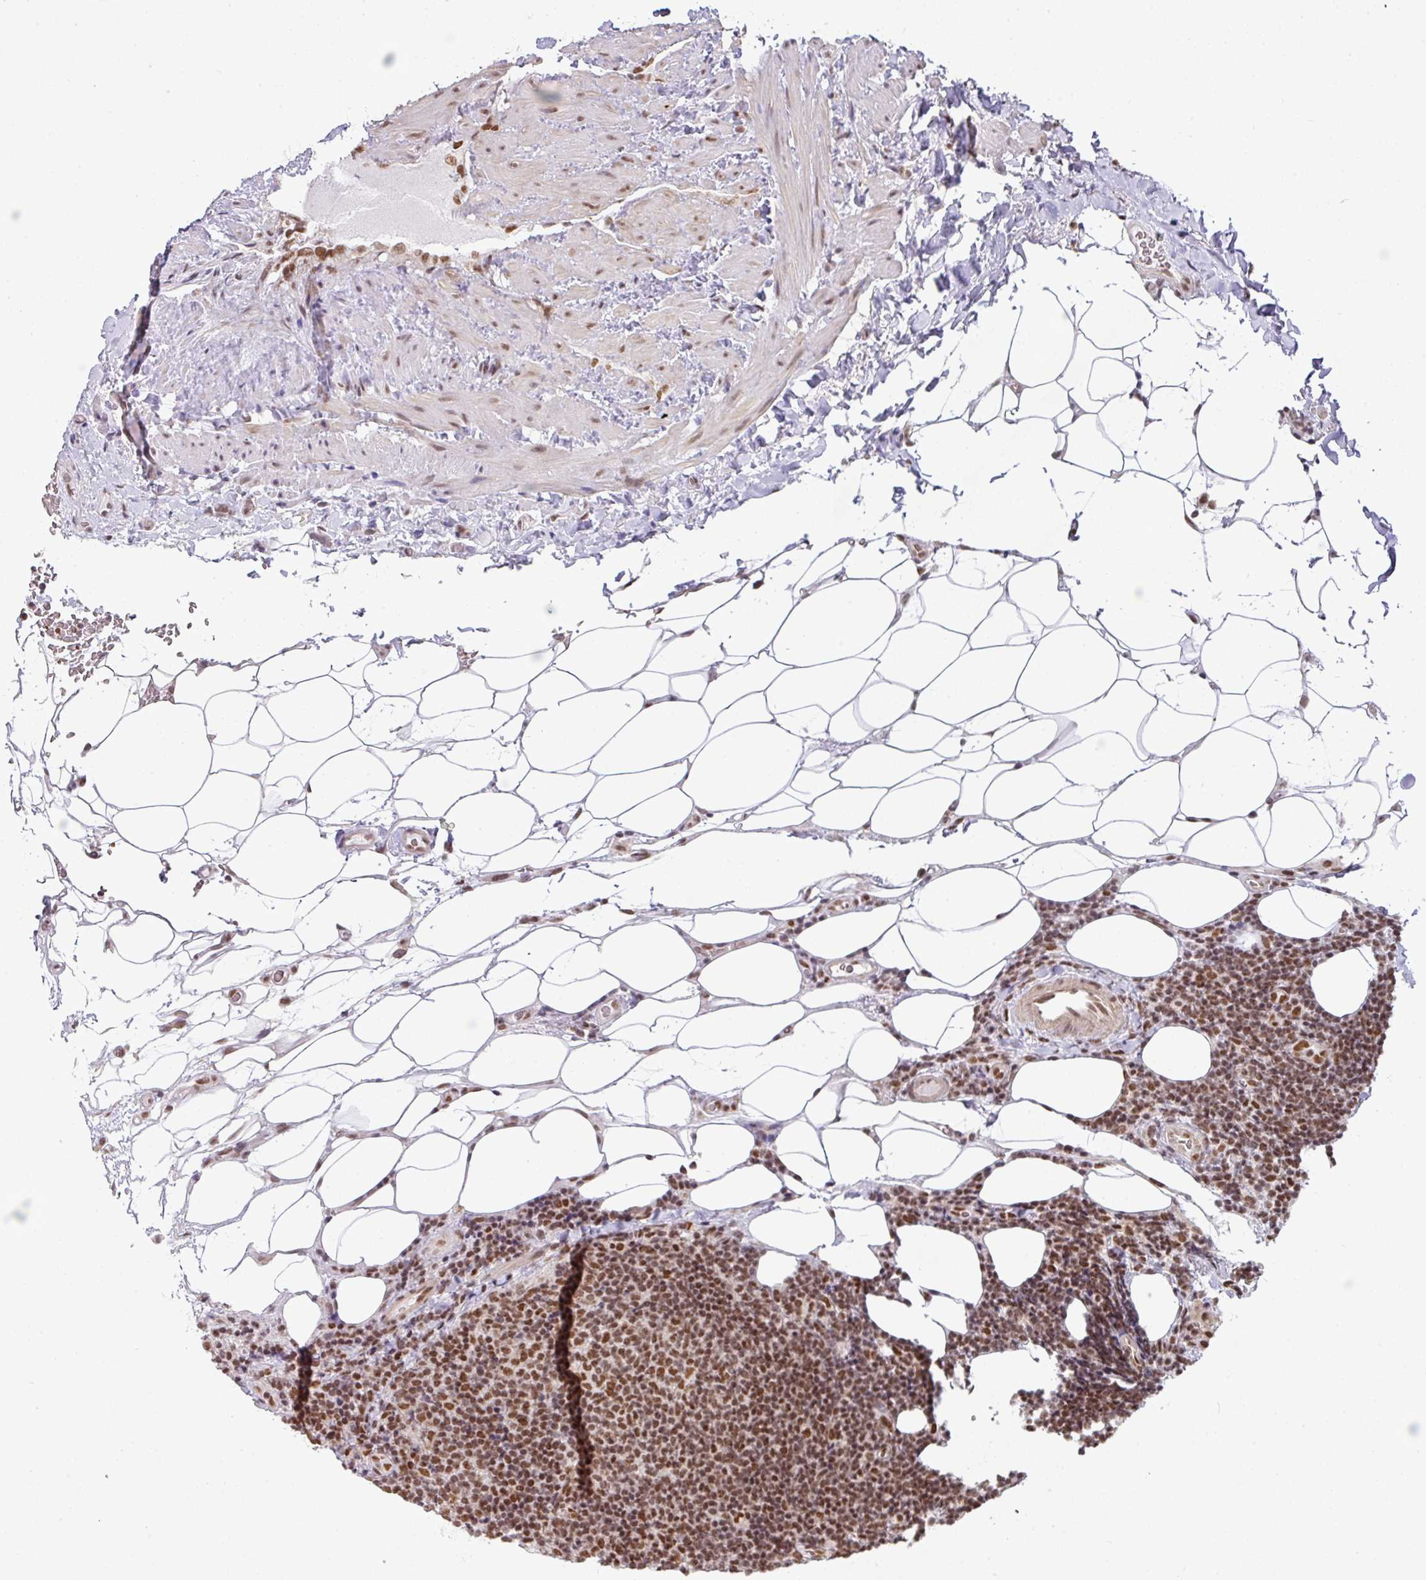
{"staining": {"intensity": "moderate", "quantity": ">75%", "location": "nuclear"}, "tissue": "lymphoma", "cell_type": "Tumor cells", "image_type": "cancer", "snomed": [{"axis": "morphology", "description": "Malignant lymphoma, non-Hodgkin's type, Low grade"}, {"axis": "topography", "description": "Lymph node"}], "caption": "Moderate nuclear protein positivity is identified in approximately >75% of tumor cells in low-grade malignant lymphoma, non-Hodgkin's type. The staining is performed using DAB brown chromogen to label protein expression. The nuclei are counter-stained blue using hematoxylin.", "gene": "NCOA5", "patient": {"sex": "male", "age": 66}}